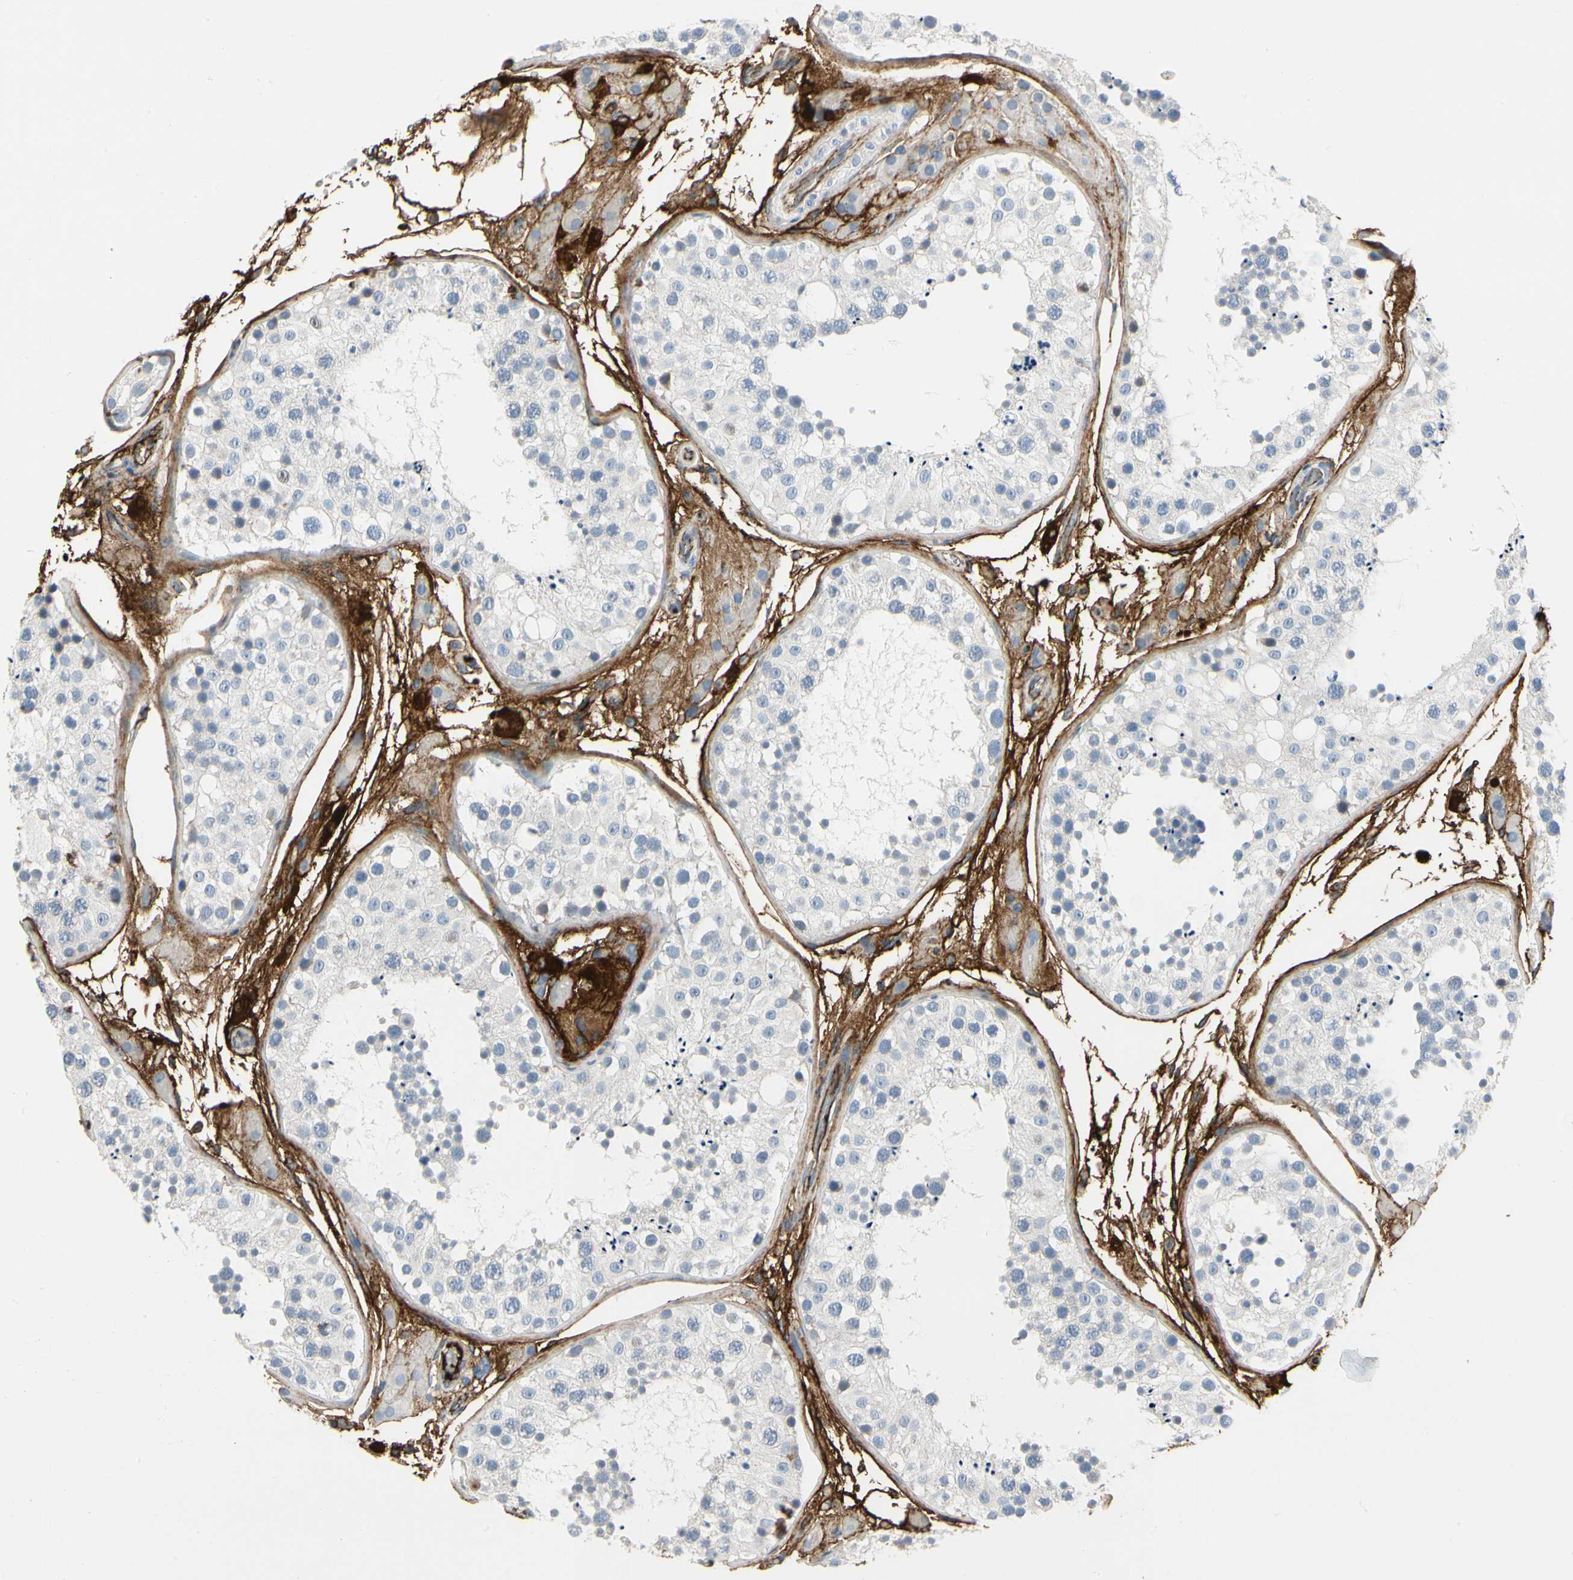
{"staining": {"intensity": "negative", "quantity": "none", "location": "none"}, "tissue": "testis", "cell_type": "Cells in seminiferous ducts", "image_type": "normal", "snomed": [{"axis": "morphology", "description": "Normal tissue, NOS"}, {"axis": "topography", "description": "Testis"}, {"axis": "topography", "description": "Epididymis"}], "caption": "This is an immunohistochemistry (IHC) histopathology image of normal human testis. There is no staining in cells in seminiferous ducts.", "gene": "FGB", "patient": {"sex": "male", "age": 26}}